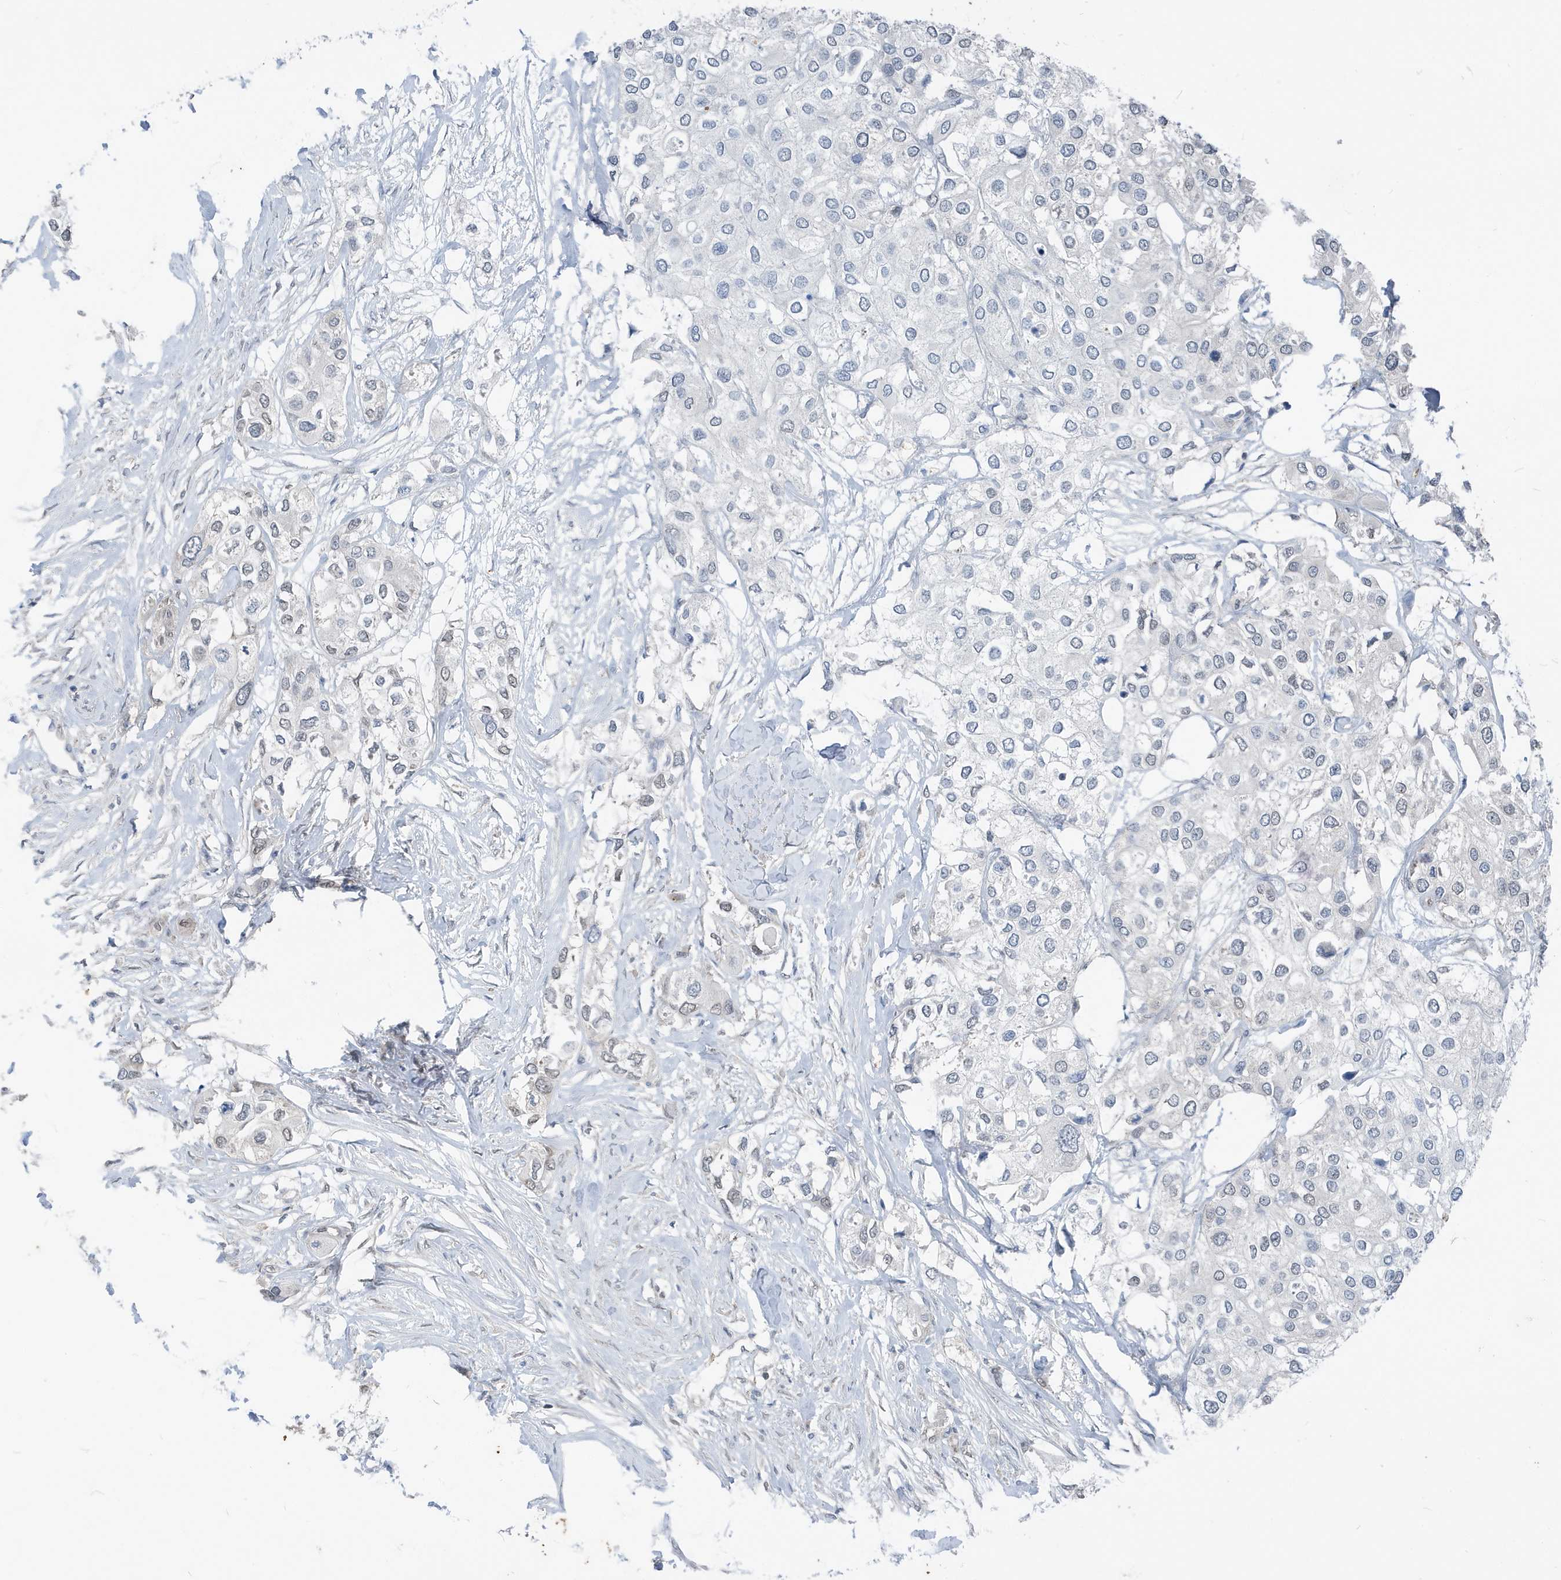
{"staining": {"intensity": "weak", "quantity": "<25%", "location": "nuclear"}, "tissue": "urothelial cancer", "cell_type": "Tumor cells", "image_type": "cancer", "snomed": [{"axis": "morphology", "description": "Urothelial carcinoma, High grade"}, {"axis": "topography", "description": "Urinary bladder"}], "caption": "The immunohistochemistry micrograph has no significant positivity in tumor cells of urothelial carcinoma (high-grade) tissue. (DAB (3,3'-diaminobenzidine) immunohistochemistry (IHC) with hematoxylin counter stain).", "gene": "NCOA7", "patient": {"sex": "male", "age": 64}}